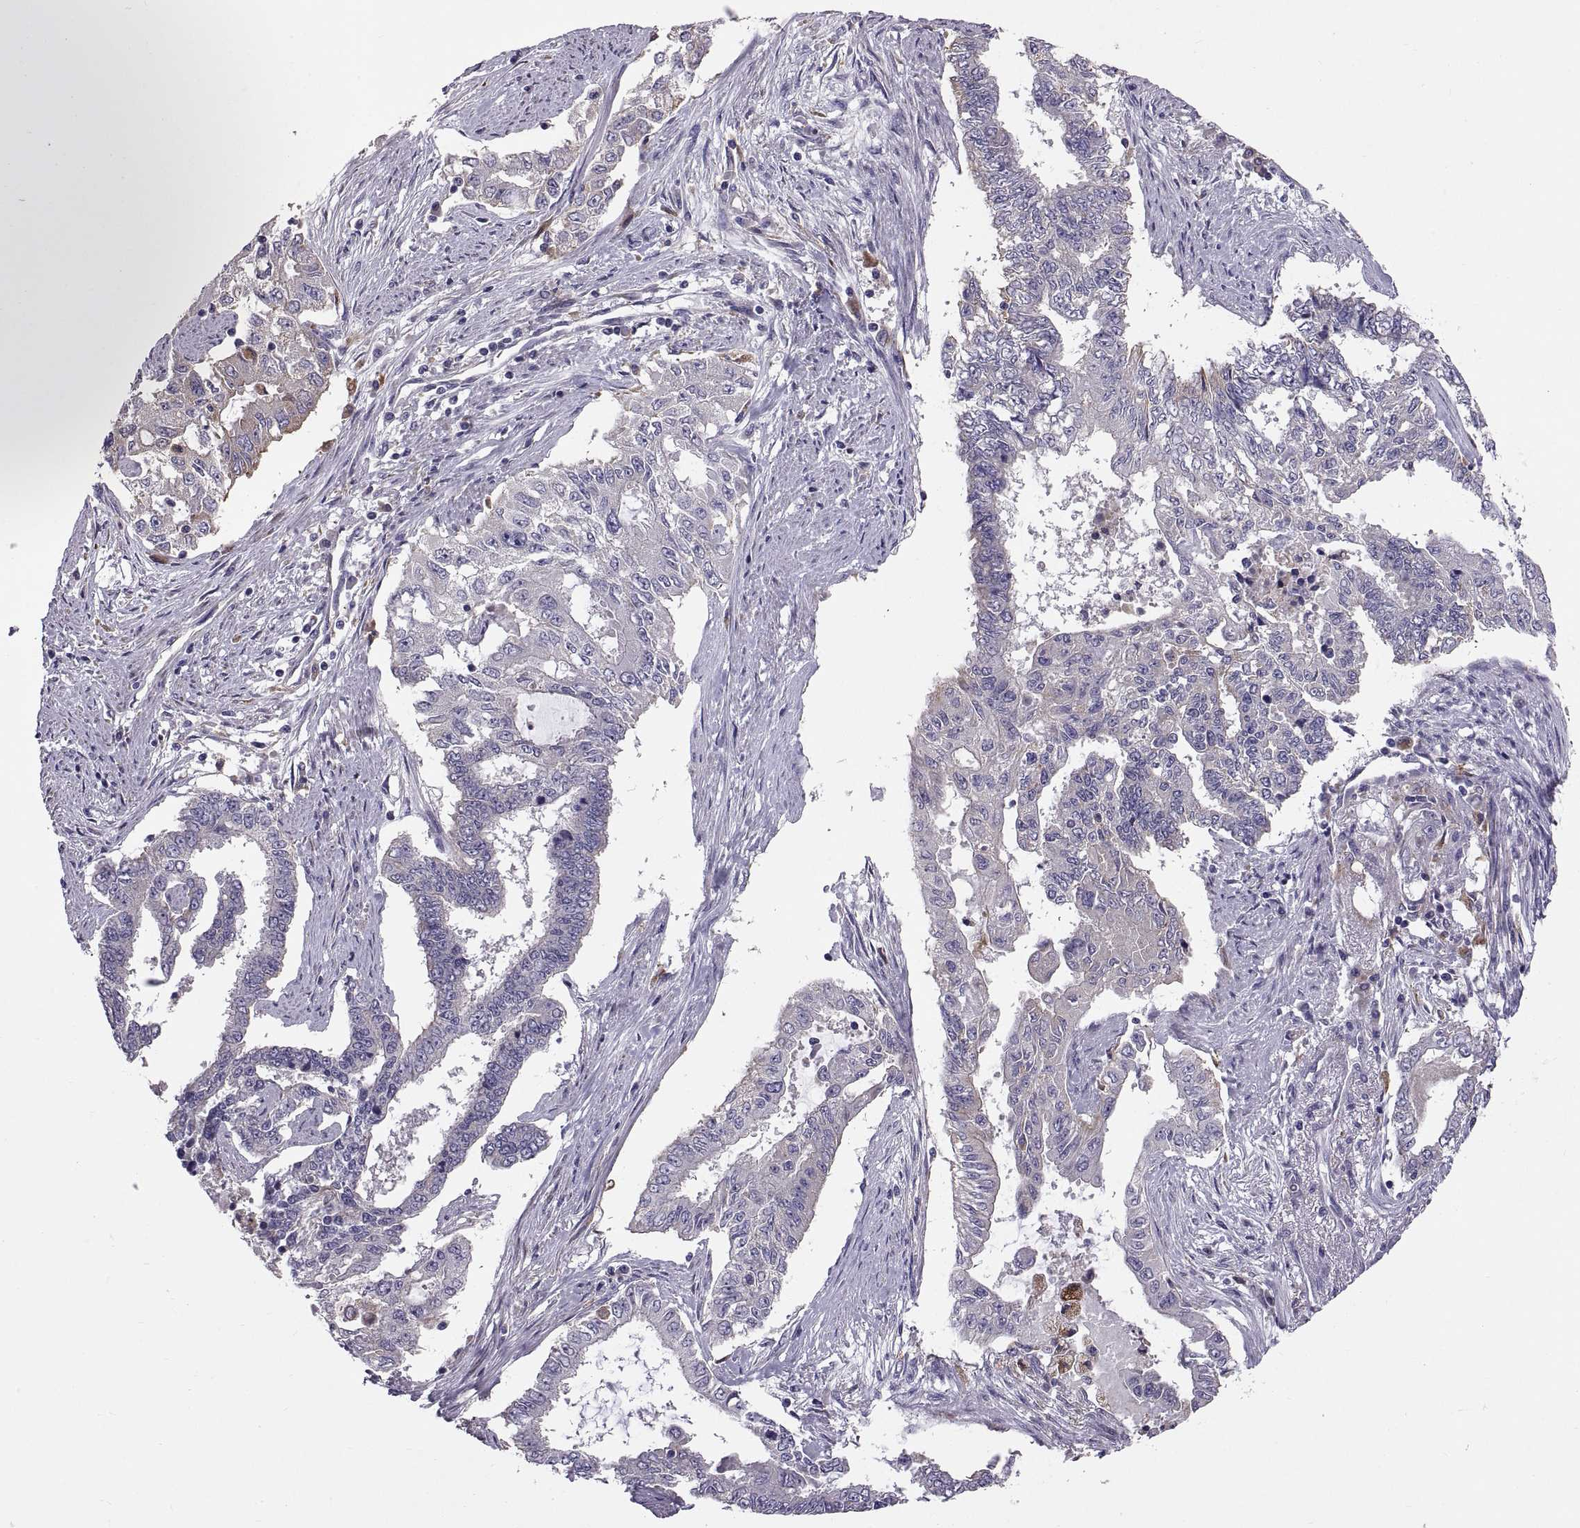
{"staining": {"intensity": "negative", "quantity": "none", "location": "none"}, "tissue": "endometrial cancer", "cell_type": "Tumor cells", "image_type": "cancer", "snomed": [{"axis": "morphology", "description": "Adenocarcinoma, NOS"}, {"axis": "topography", "description": "Uterus"}], "caption": "An image of human endometrial cancer is negative for staining in tumor cells.", "gene": "ARSL", "patient": {"sex": "female", "age": 59}}